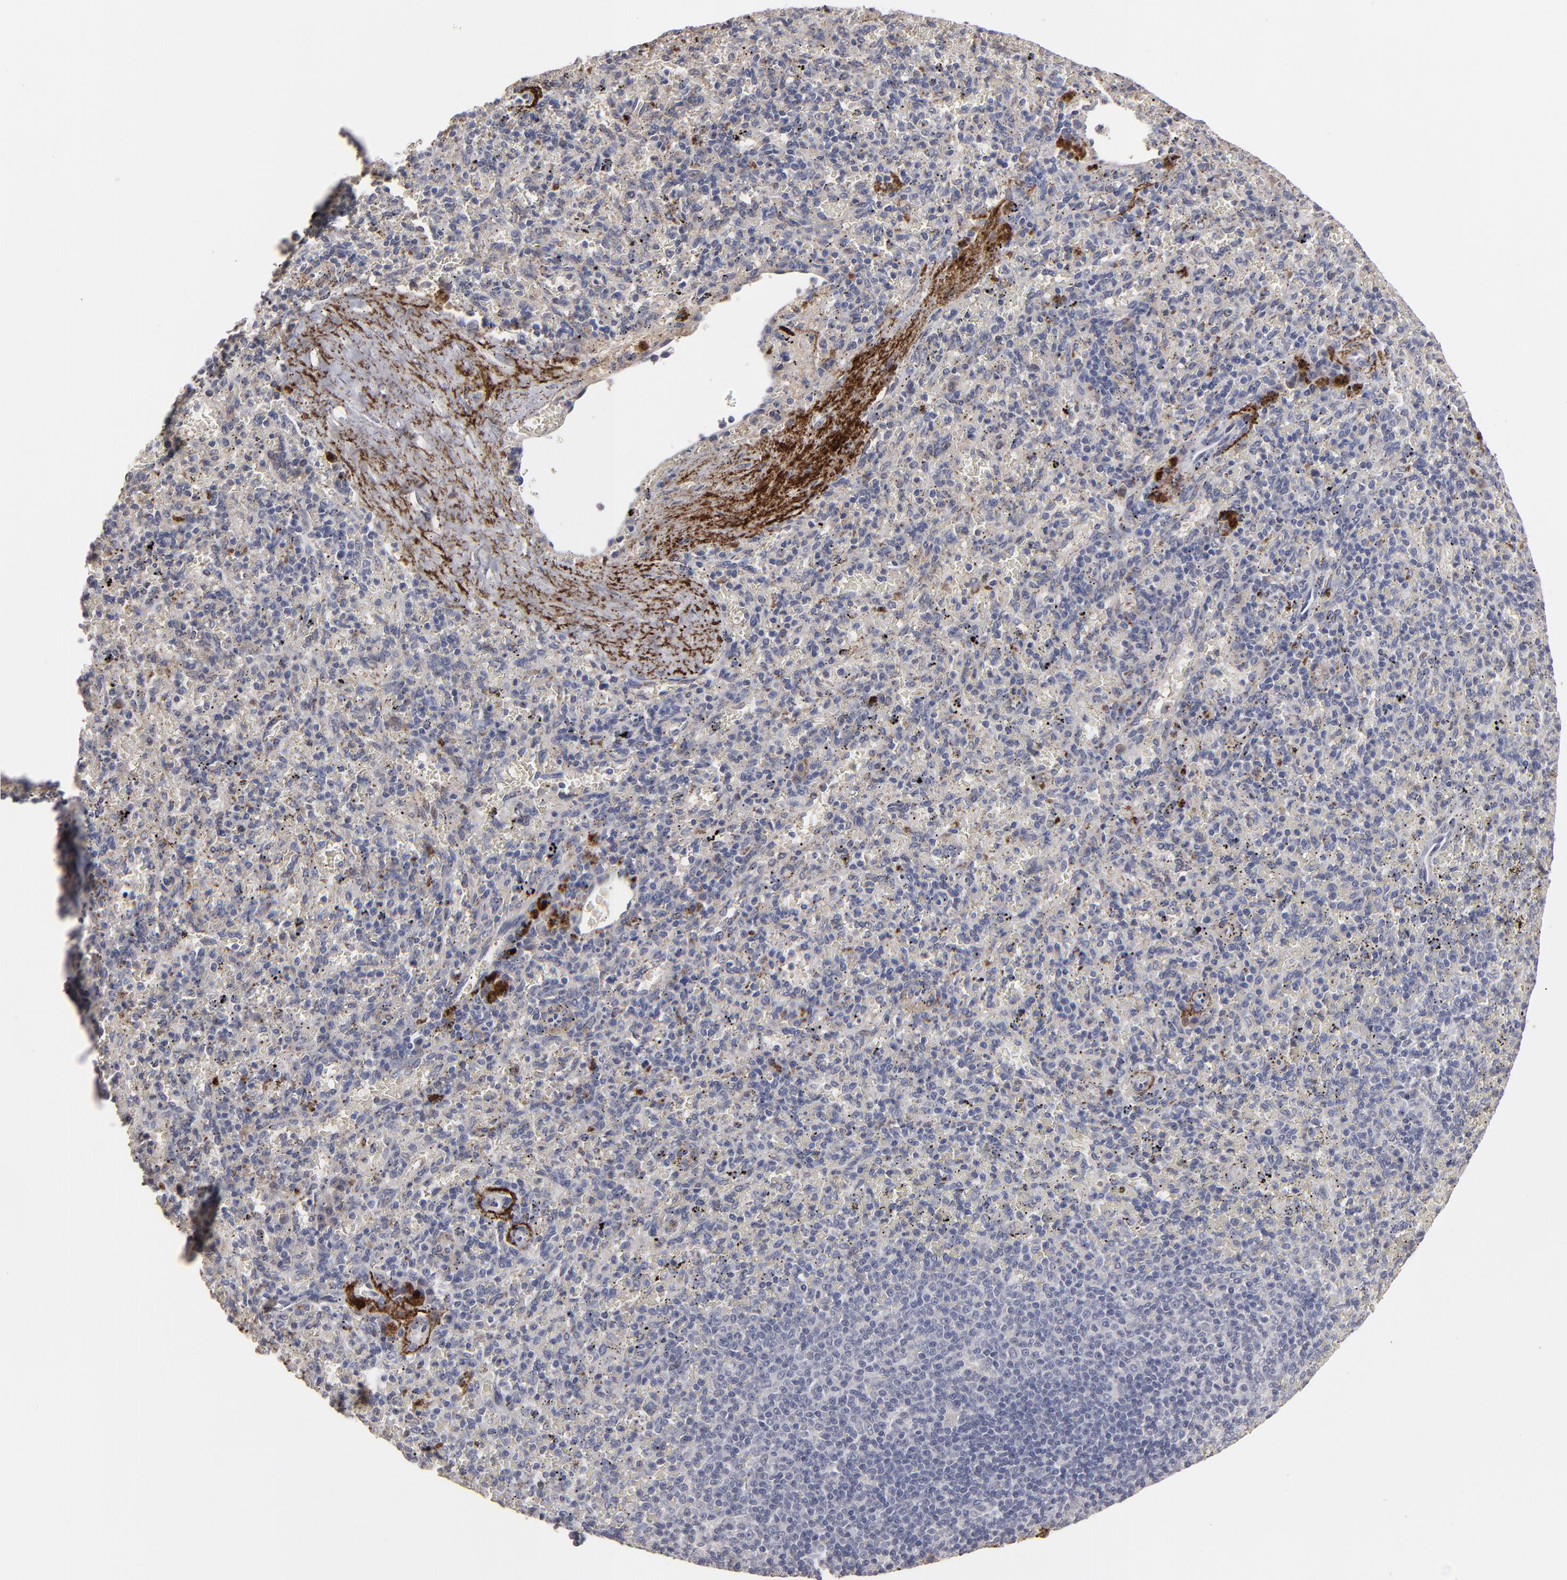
{"staining": {"intensity": "weak", "quantity": "<25%", "location": "cytoplasmic/membranous"}, "tissue": "spleen", "cell_type": "Cells in red pulp", "image_type": "normal", "snomed": [{"axis": "morphology", "description": "Normal tissue, NOS"}, {"axis": "topography", "description": "Spleen"}], "caption": "Immunohistochemical staining of normal human spleen exhibits no significant expression in cells in red pulp. The staining is performed using DAB brown chromogen with nuclei counter-stained in using hematoxylin.", "gene": "GPM6B", "patient": {"sex": "female", "age": 43}}